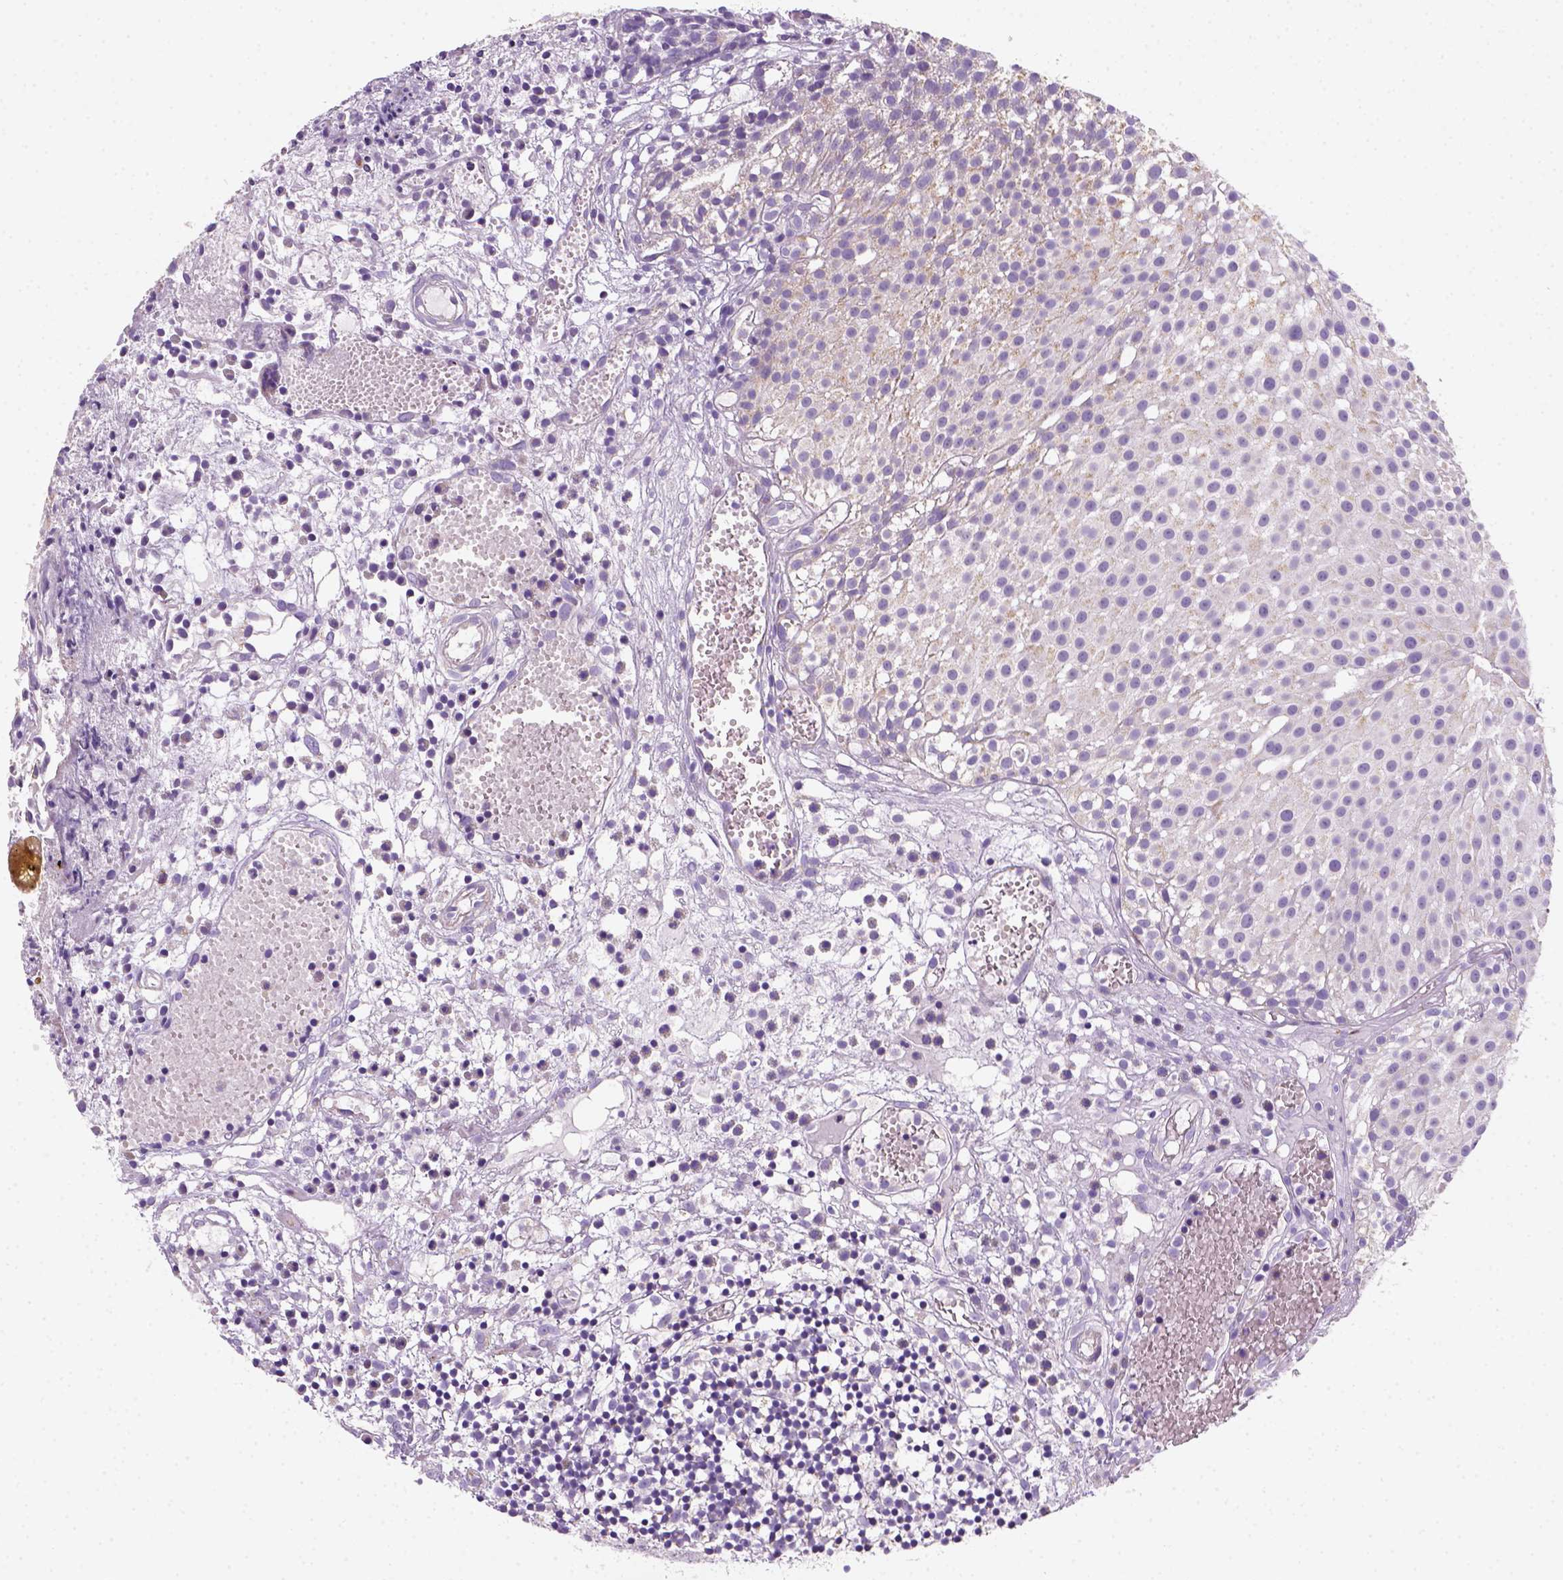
{"staining": {"intensity": "negative", "quantity": "none", "location": "none"}, "tissue": "urothelial cancer", "cell_type": "Tumor cells", "image_type": "cancer", "snomed": [{"axis": "morphology", "description": "Urothelial carcinoma, Low grade"}, {"axis": "topography", "description": "Urinary bladder"}], "caption": "IHC image of urothelial cancer stained for a protein (brown), which displays no staining in tumor cells.", "gene": "CES2", "patient": {"sex": "male", "age": 79}}